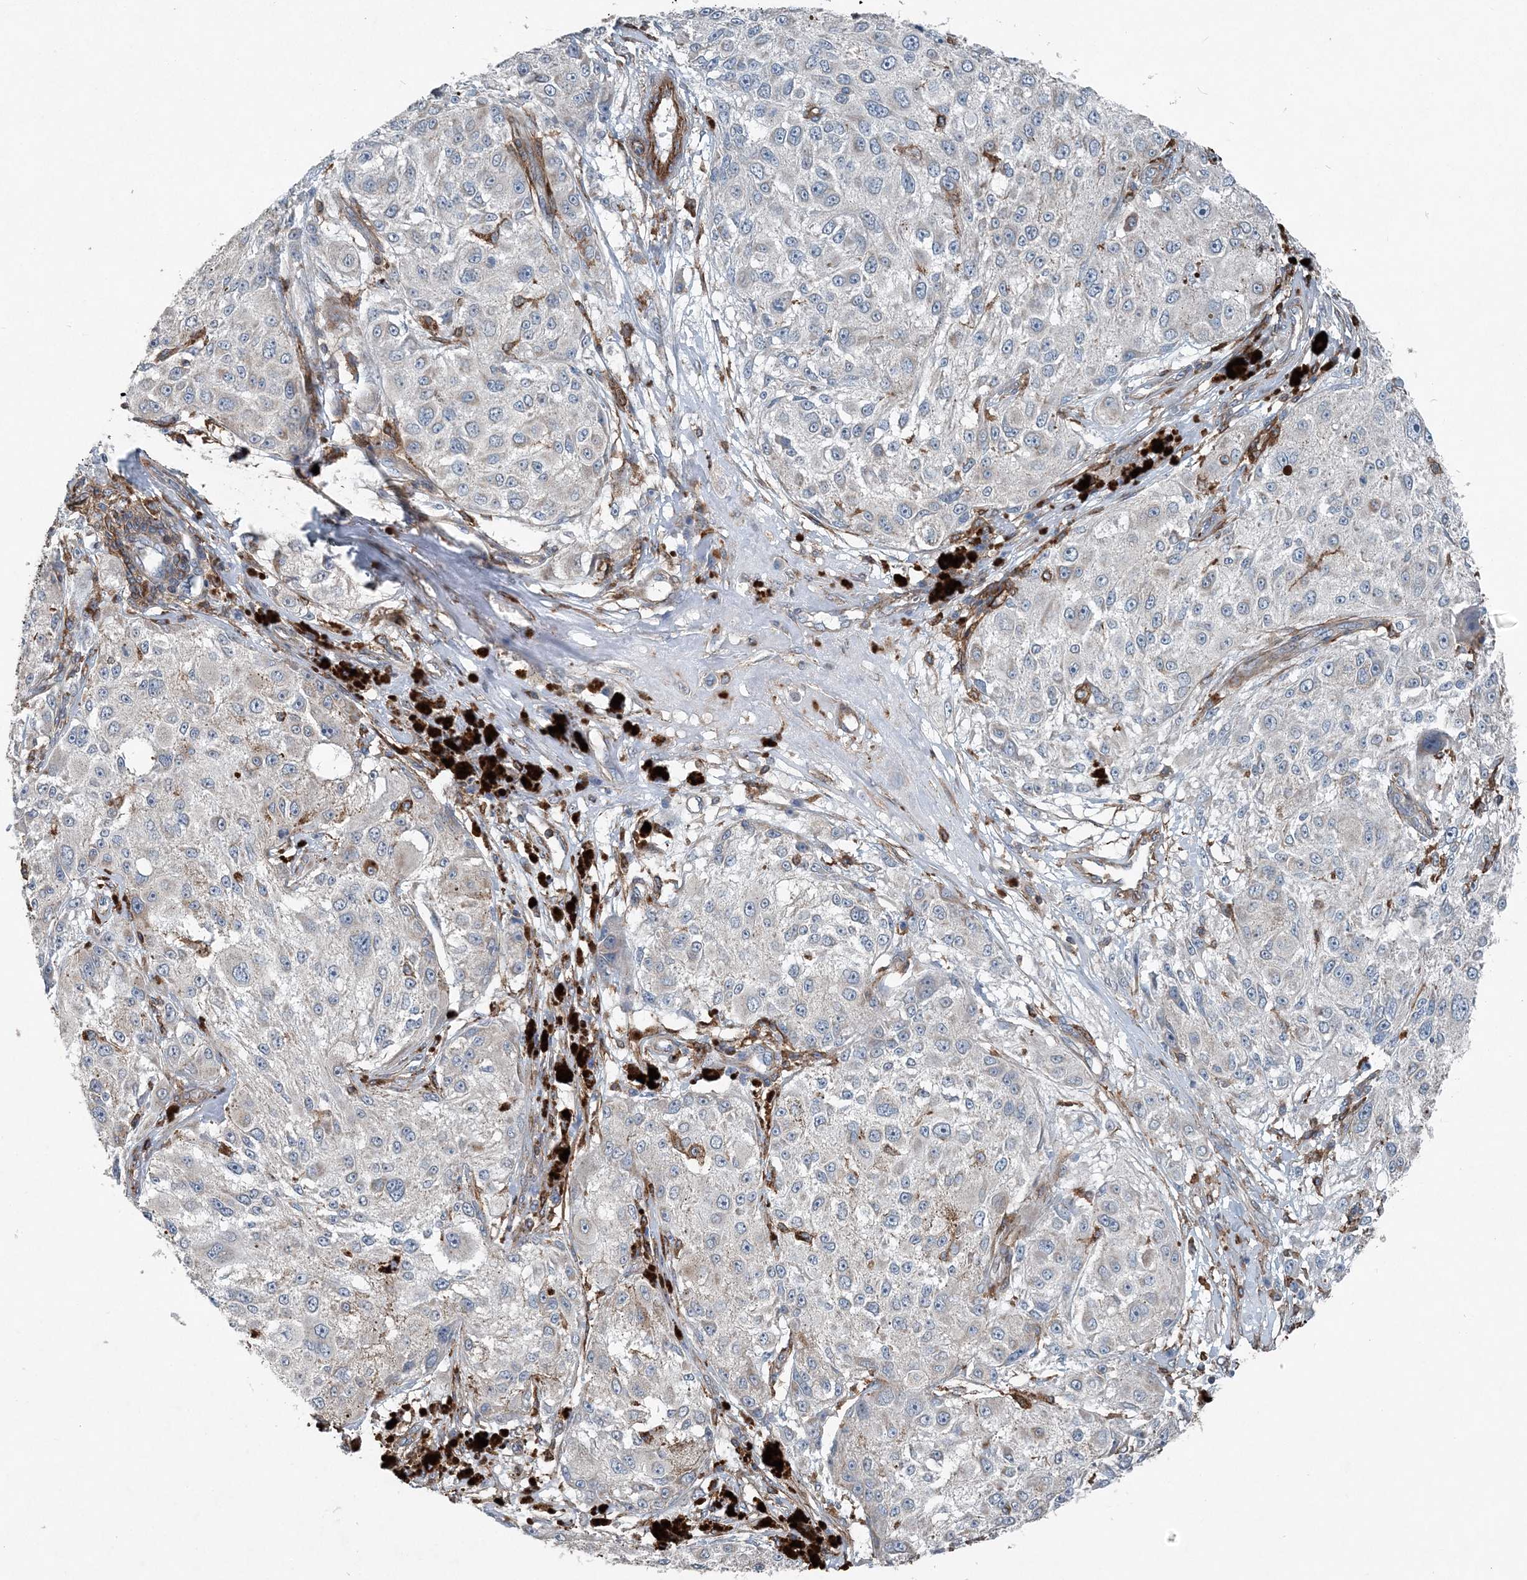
{"staining": {"intensity": "negative", "quantity": "none", "location": "none"}, "tissue": "melanoma", "cell_type": "Tumor cells", "image_type": "cancer", "snomed": [{"axis": "morphology", "description": "Necrosis, NOS"}, {"axis": "morphology", "description": "Malignant melanoma, NOS"}, {"axis": "topography", "description": "Skin"}], "caption": "Immunohistochemistry of human malignant melanoma demonstrates no expression in tumor cells. Brightfield microscopy of immunohistochemistry (IHC) stained with DAB (3,3'-diaminobenzidine) (brown) and hematoxylin (blue), captured at high magnification.", "gene": "DGUOK", "patient": {"sex": "female", "age": 87}}